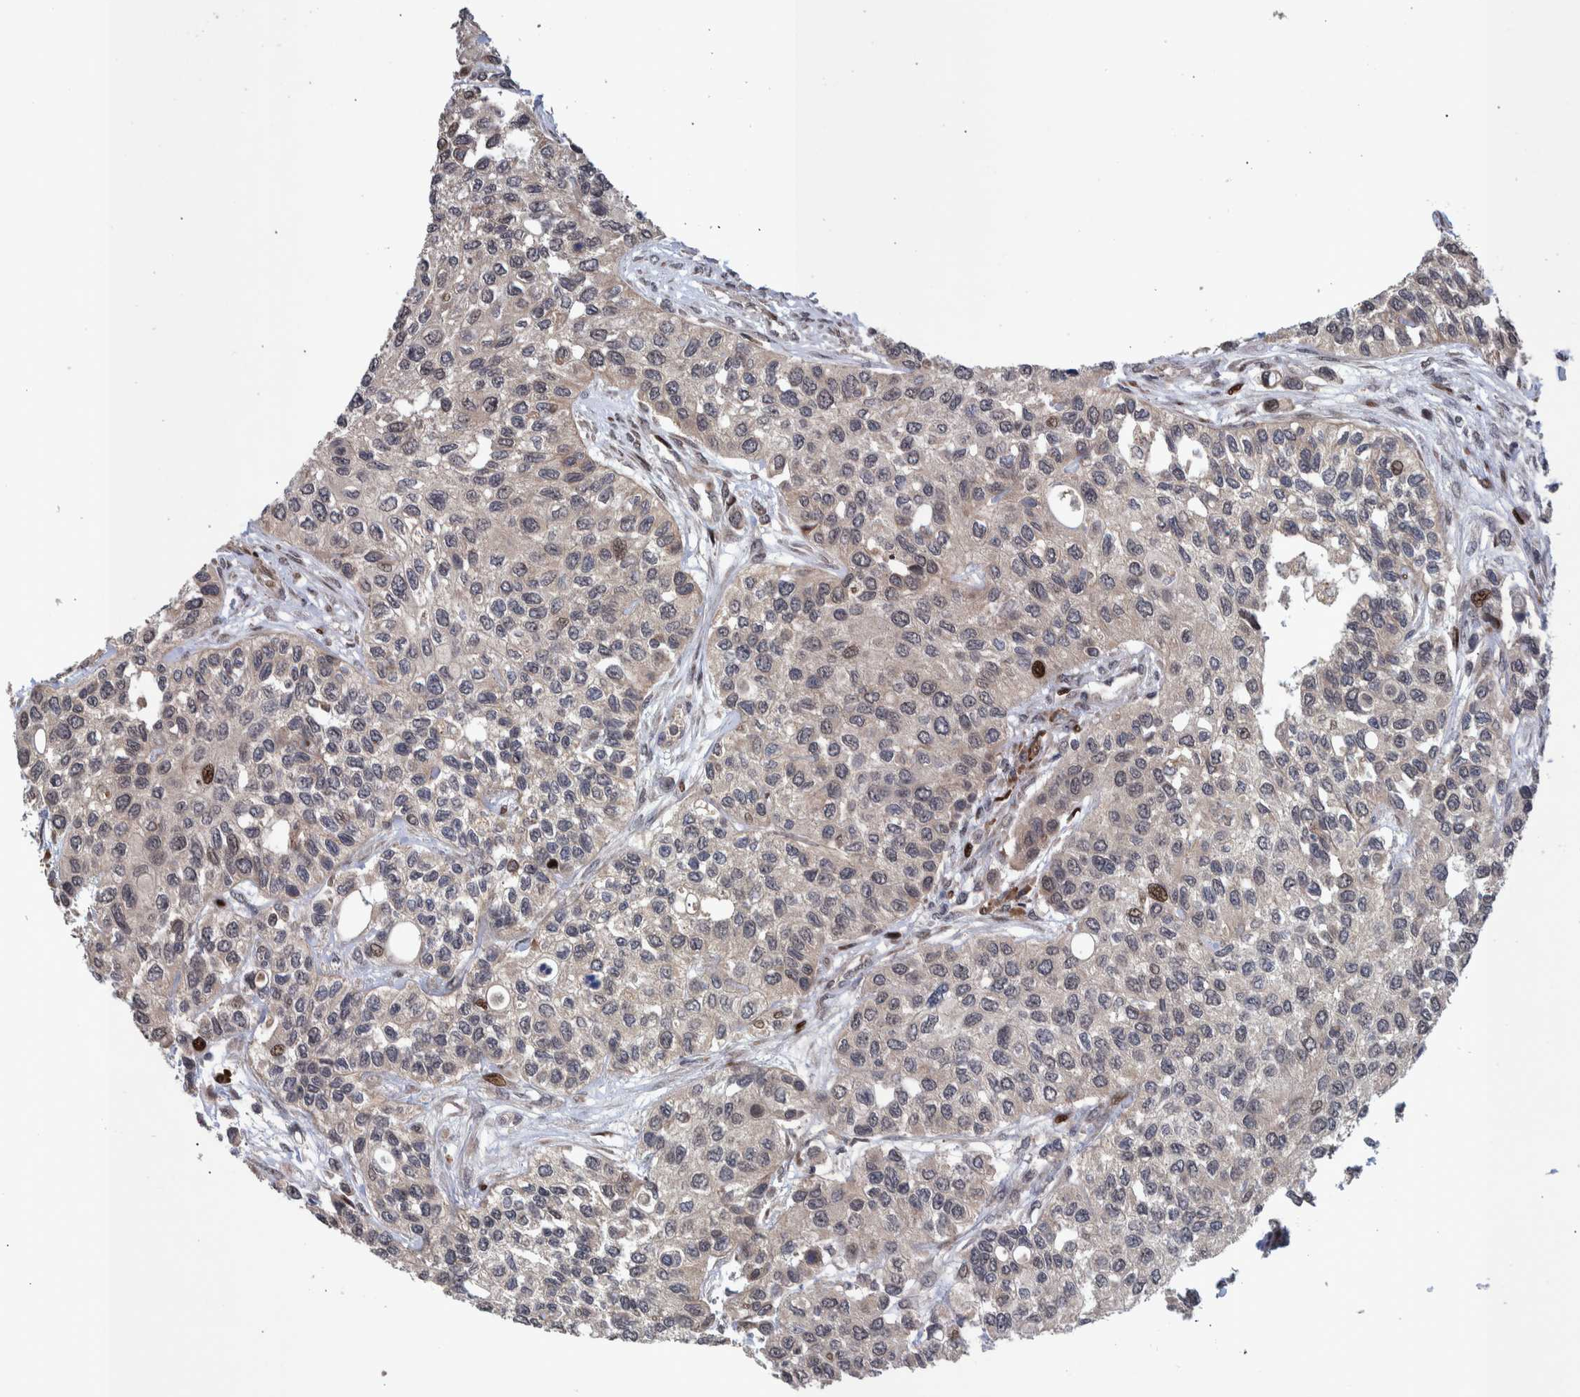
{"staining": {"intensity": "moderate", "quantity": "<25%", "location": "nuclear"}, "tissue": "urothelial cancer", "cell_type": "Tumor cells", "image_type": "cancer", "snomed": [{"axis": "morphology", "description": "Urothelial carcinoma, High grade"}, {"axis": "topography", "description": "Urinary bladder"}], "caption": "An IHC histopathology image of neoplastic tissue is shown. Protein staining in brown highlights moderate nuclear positivity in high-grade urothelial carcinoma within tumor cells.", "gene": "SHISA6", "patient": {"sex": "female", "age": 56}}